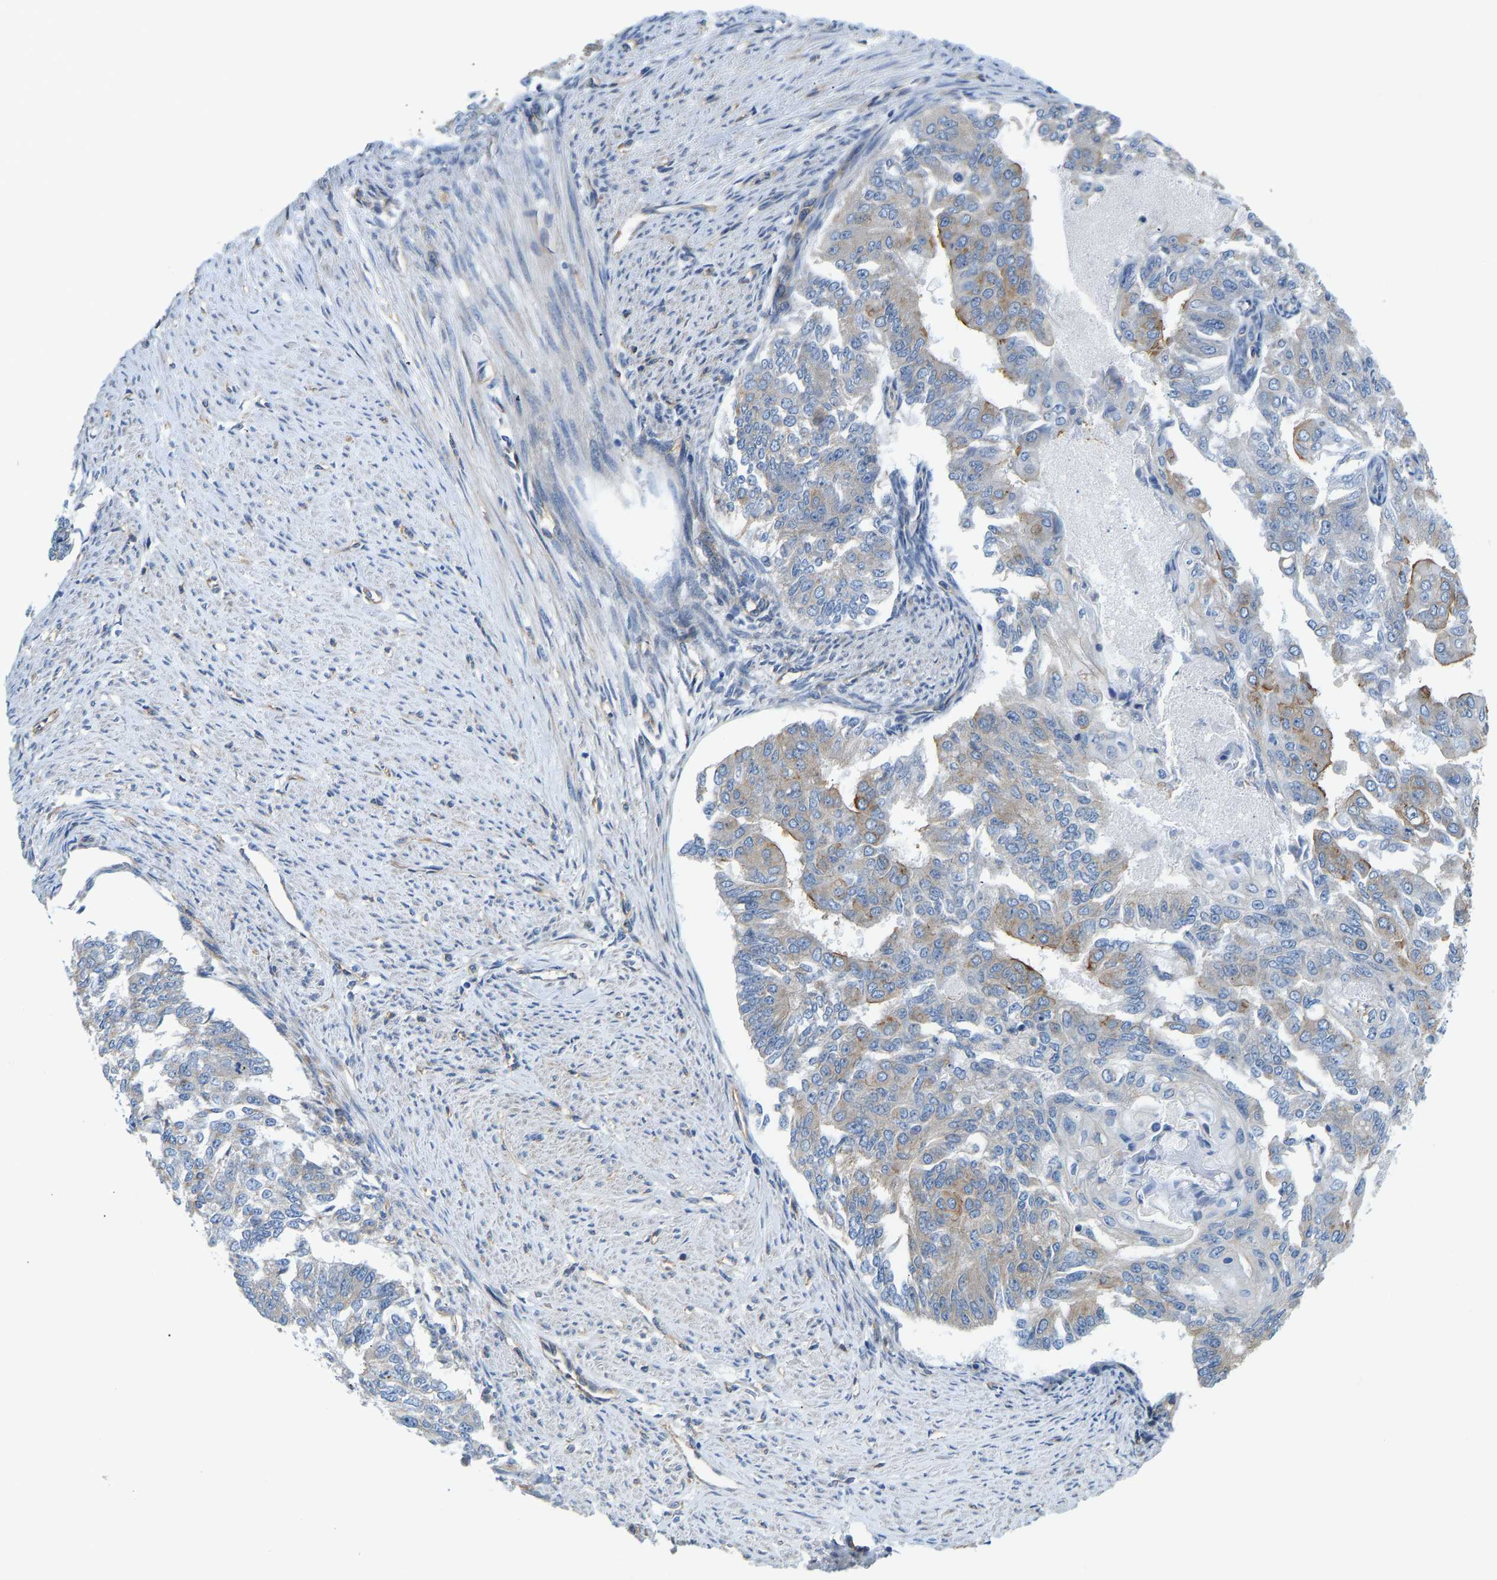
{"staining": {"intensity": "moderate", "quantity": "<25%", "location": "cytoplasmic/membranous"}, "tissue": "endometrial cancer", "cell_type": "Tumor cells", "image_type": "cancer", "snomed": [{"axis": "morphology", "description": "Adenocarcinoma, NOS"}, {"axis": "topography", "description": "Endometrium"}], "caption": "Protein staining demonstrates moderate cytoplasmic/membranous positivity in about <25% of tumor cells in endometrial adenocarcinoma.", "gene": "CHAD", "patient": {"sex": "female", "age": 32}}